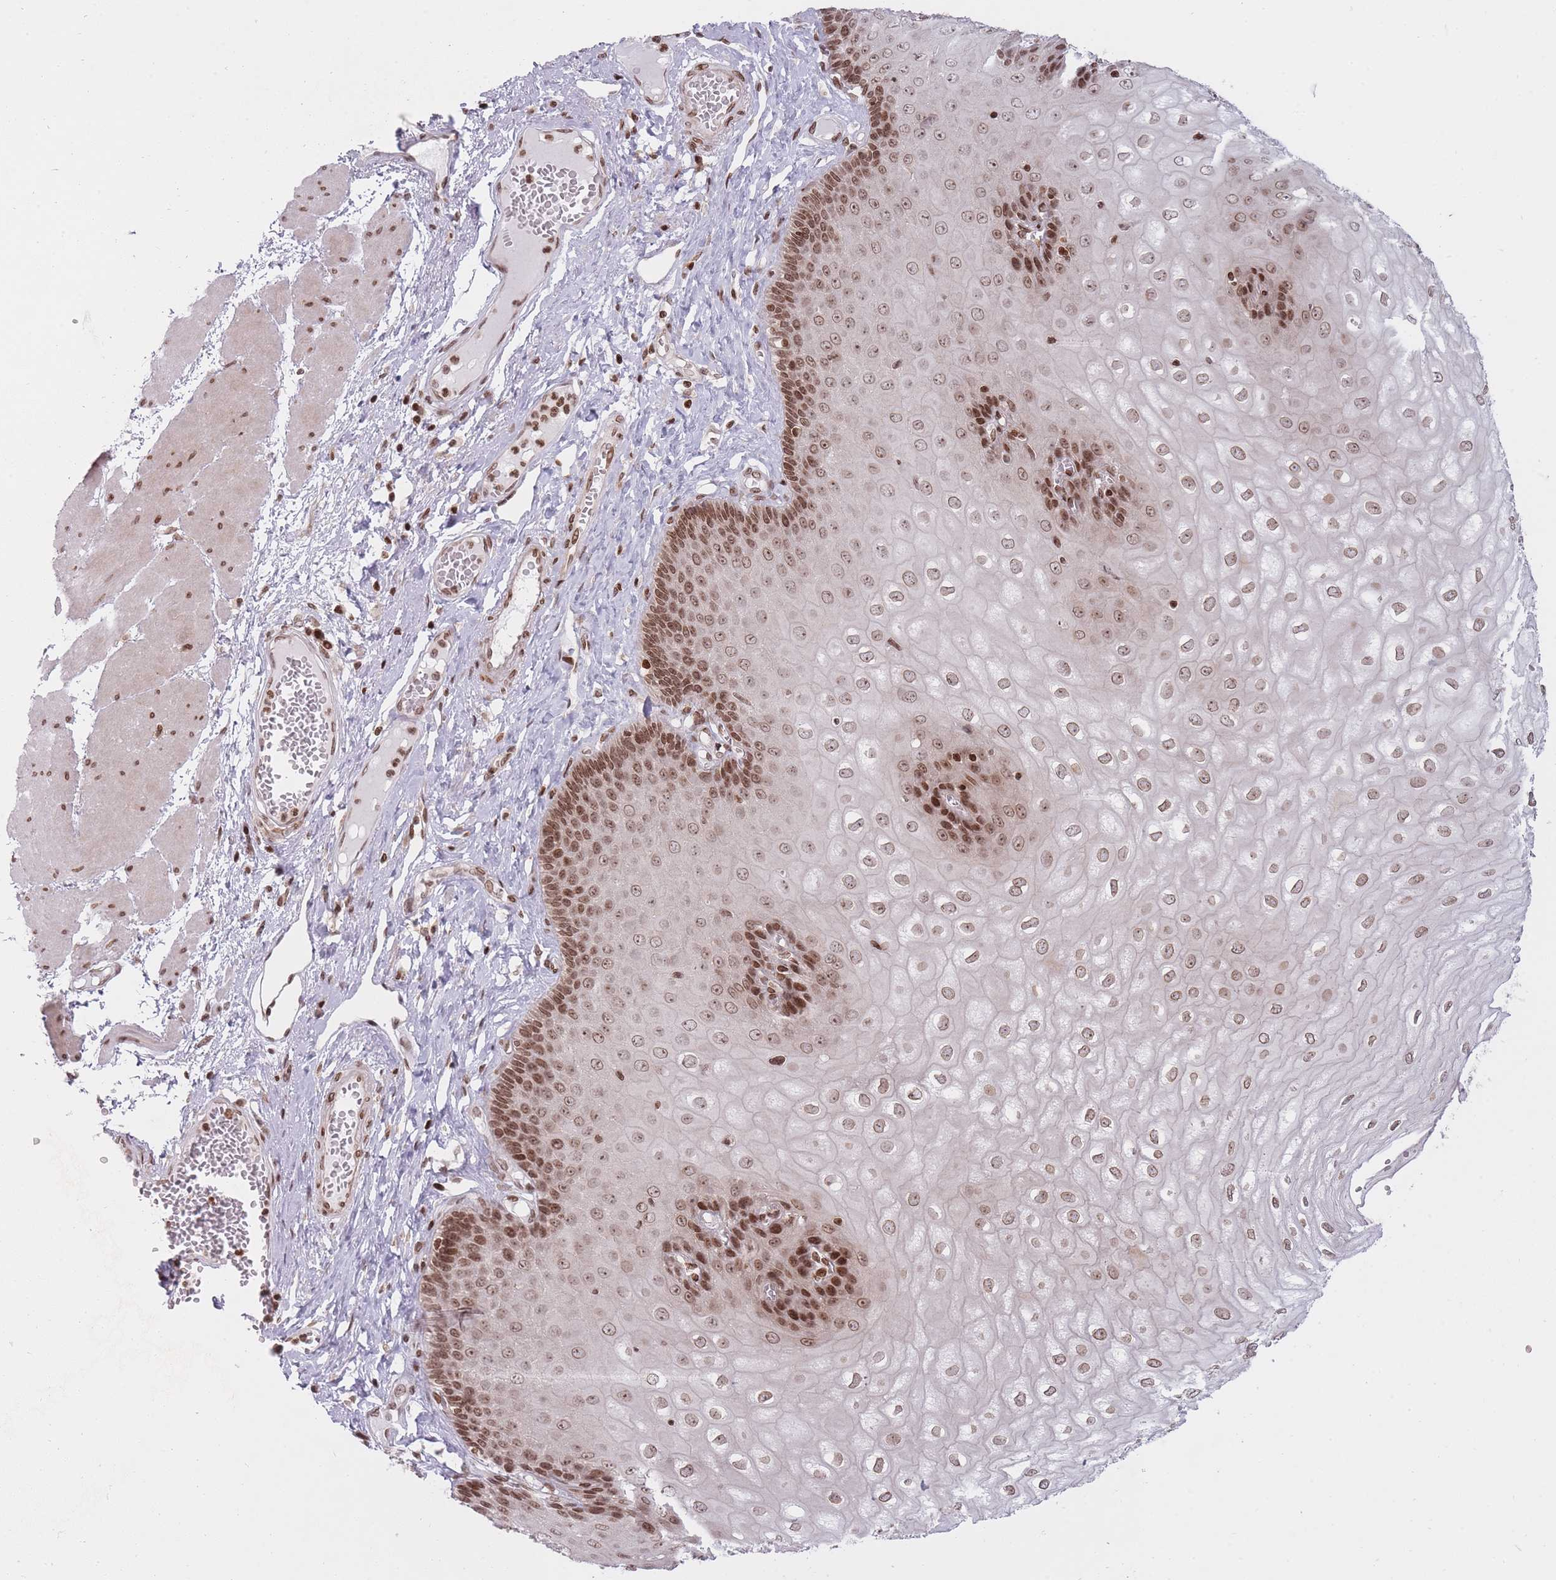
{"staining": {"intensity": "moderate", "quantity": ">75%", "location": "nuclear"}, "tissue": "esophagus", "cell_type": "Squamous epithelial cells", "image_type": "normal", "snomed": [{"axis": "morphology", "description": "Normal tissue, NOS"}, {"axis": "topography", "description": "Esophagus"}], "caption": "Immunohistochemical staining of unremarkable esophagus demonstrates medium levels of moderate nuclear expression in approximately >75% of squamous epithelial cells.", "gene": "TMC6", "patient": {"sex": "male", "age": 60}}